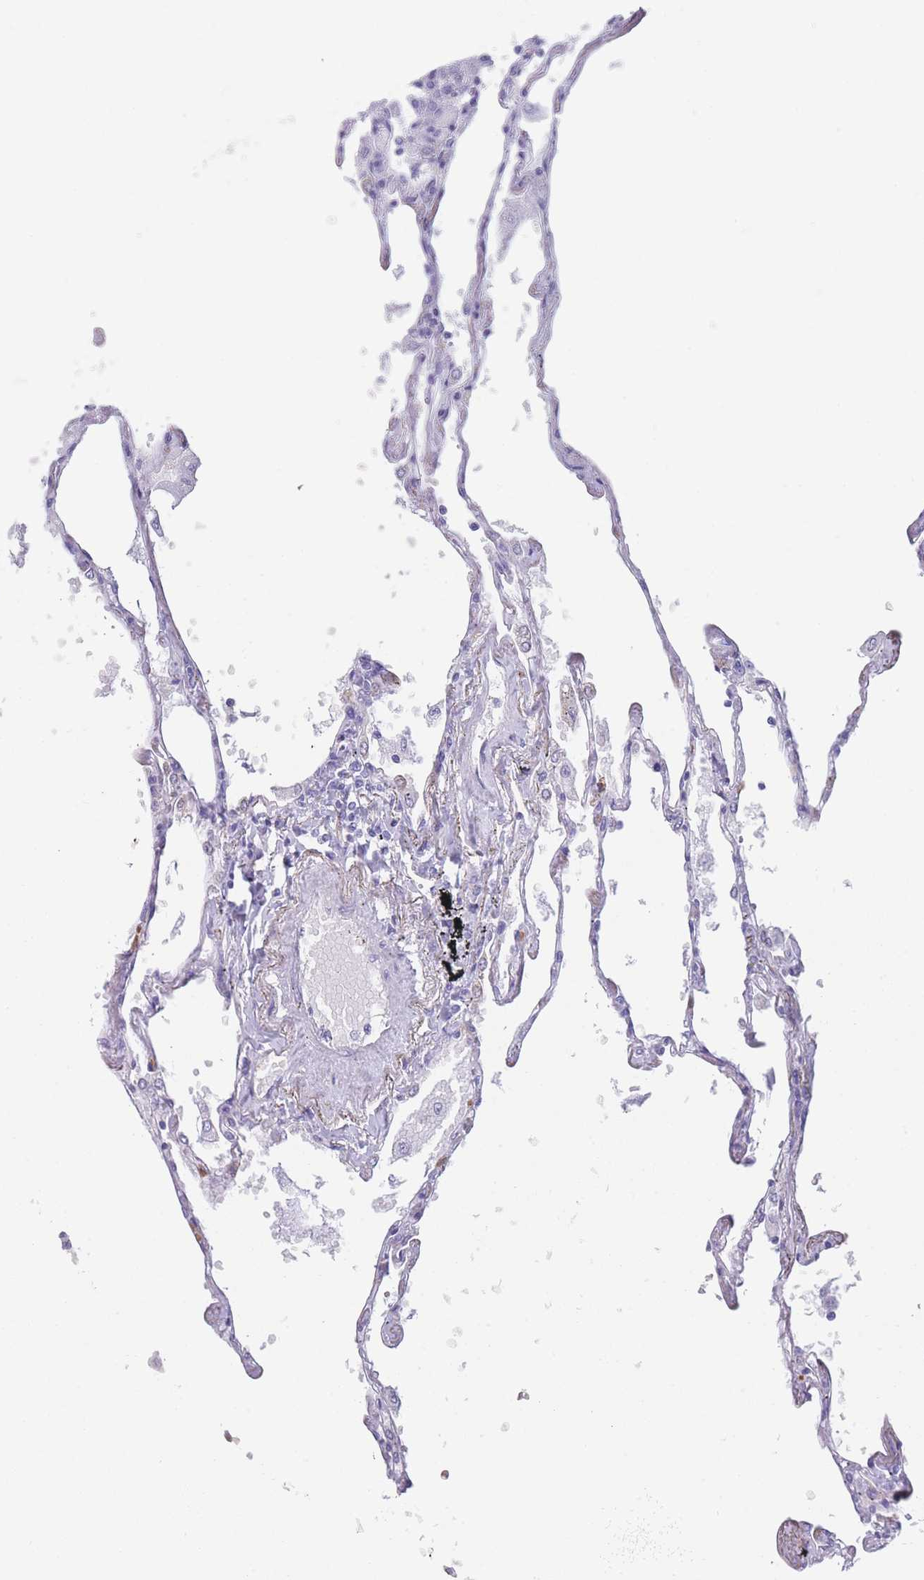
{"staining": {"intensity": "moderate", "quantity": "<25%", "location": "cytoplasmic/membranous"}, "tissue": "lung", "cell_type": "Alveolar cells", "image_type": "normal", "snomed": [{"axis": "morphology", "description": "Normal tissue, NOS"}, {"axis": "topography", "description": "Lung"}], "caption": "Immunohistochemistry (DAB (3,3'-diaminobenzidine)) staining of normal human lung demonstrates moderate cytoplasmic/membranous protein expression in approximately <25% of alveolar cells. The staining was performed using DAB (3,3'-diaminobenzidine), with brown indicating positive protein expression. Nuclei are stained blue with hematoxylin.", "gene": "ZNF627", "patient": {"sex": "female", "age": 67}}